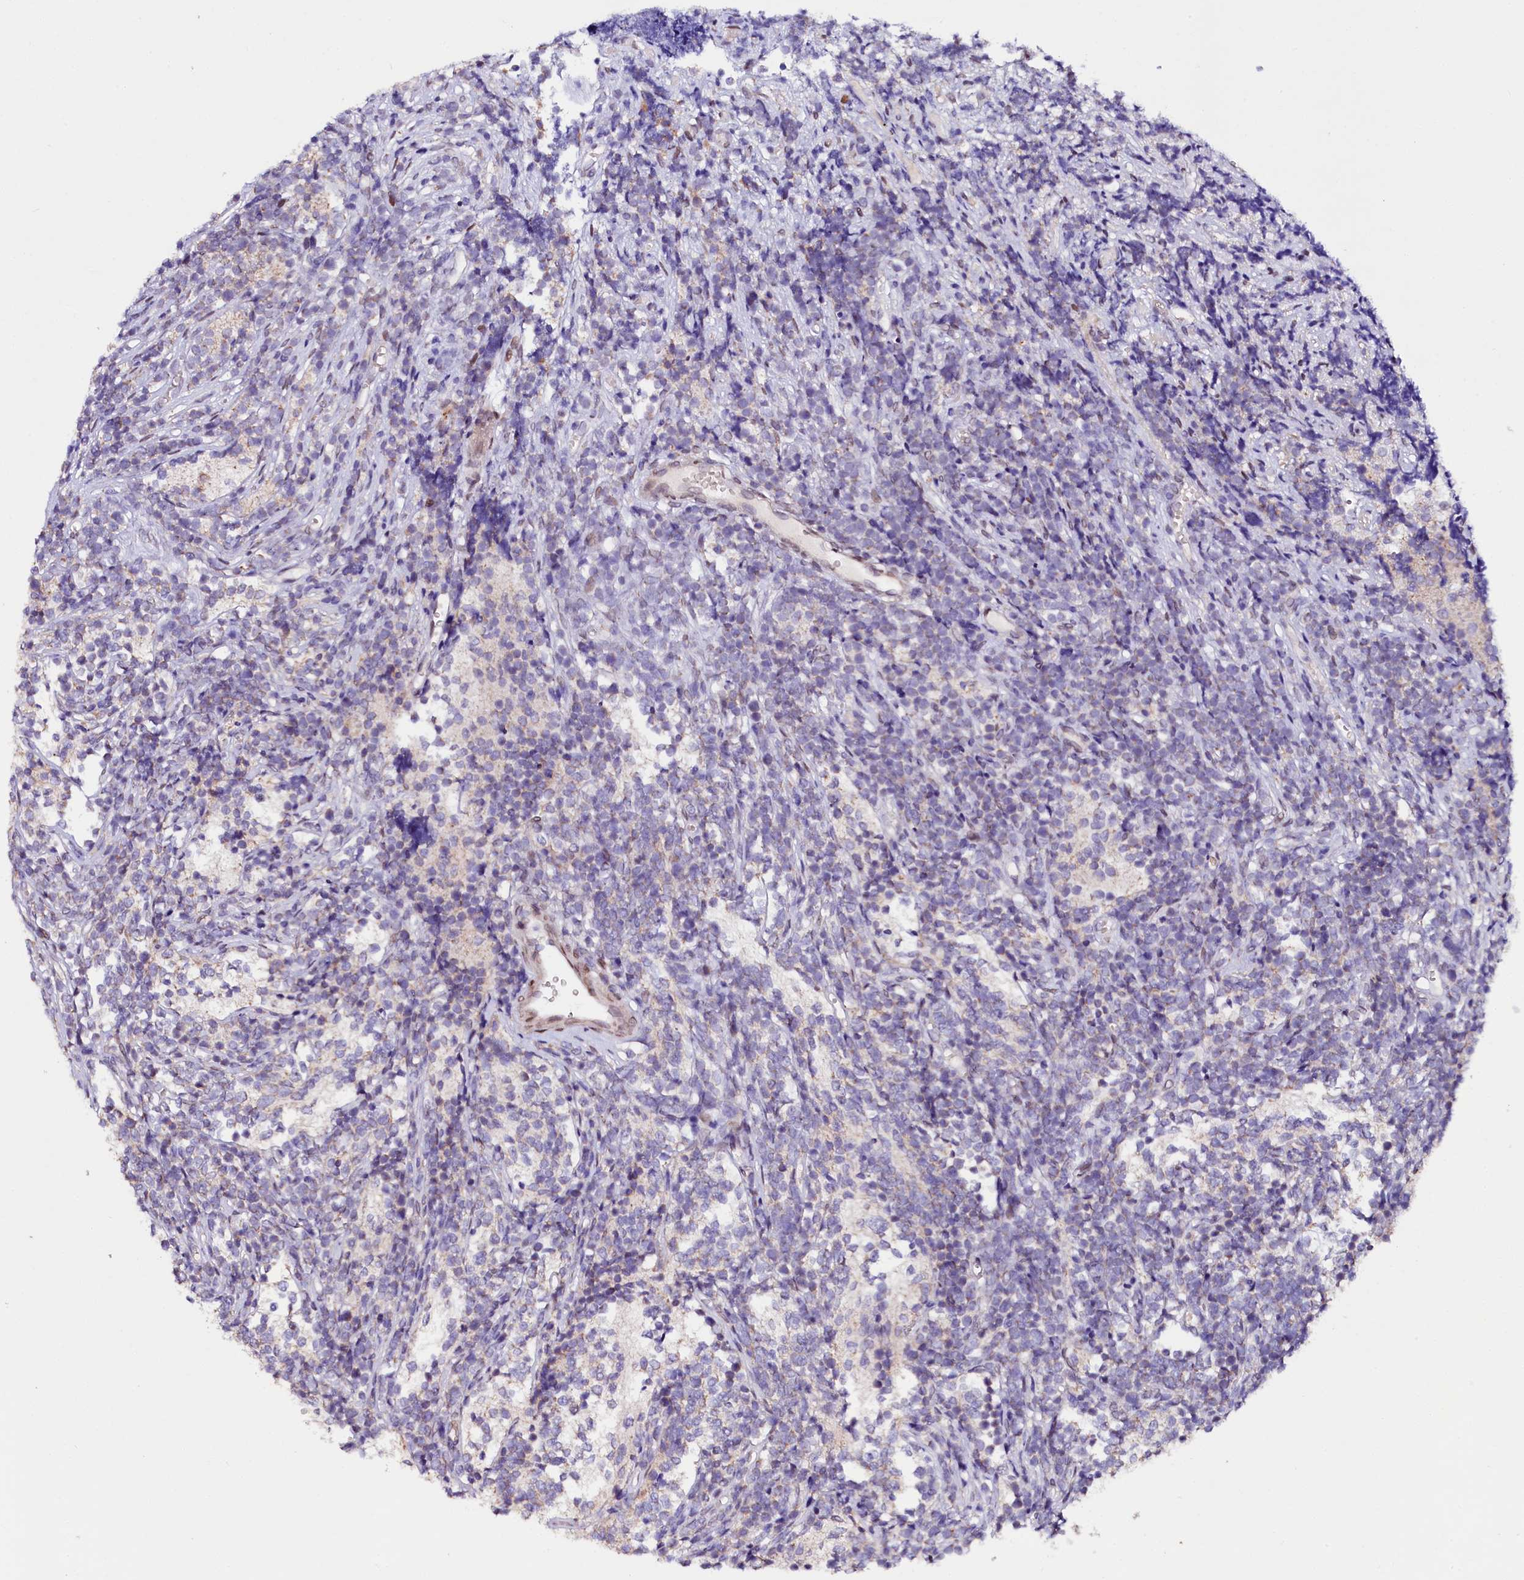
{"staining": {"intensity": "negative", "quantity": "none", "location": "none"}, "tissue": "glioma", "cell_type": "Tumor cells", "image_type": "cancer", "snomed": [{"axis": "morphology", "description": "Glioma, malignant, Low grade"}, {"axis": "topography", "description": "Brain"}], "caption": "Tumor cells are negative for brown protein staining in malignant glioma (low-grade).", "gene": "ZNF226", "patient": {"sex": "female", "age": 1}}